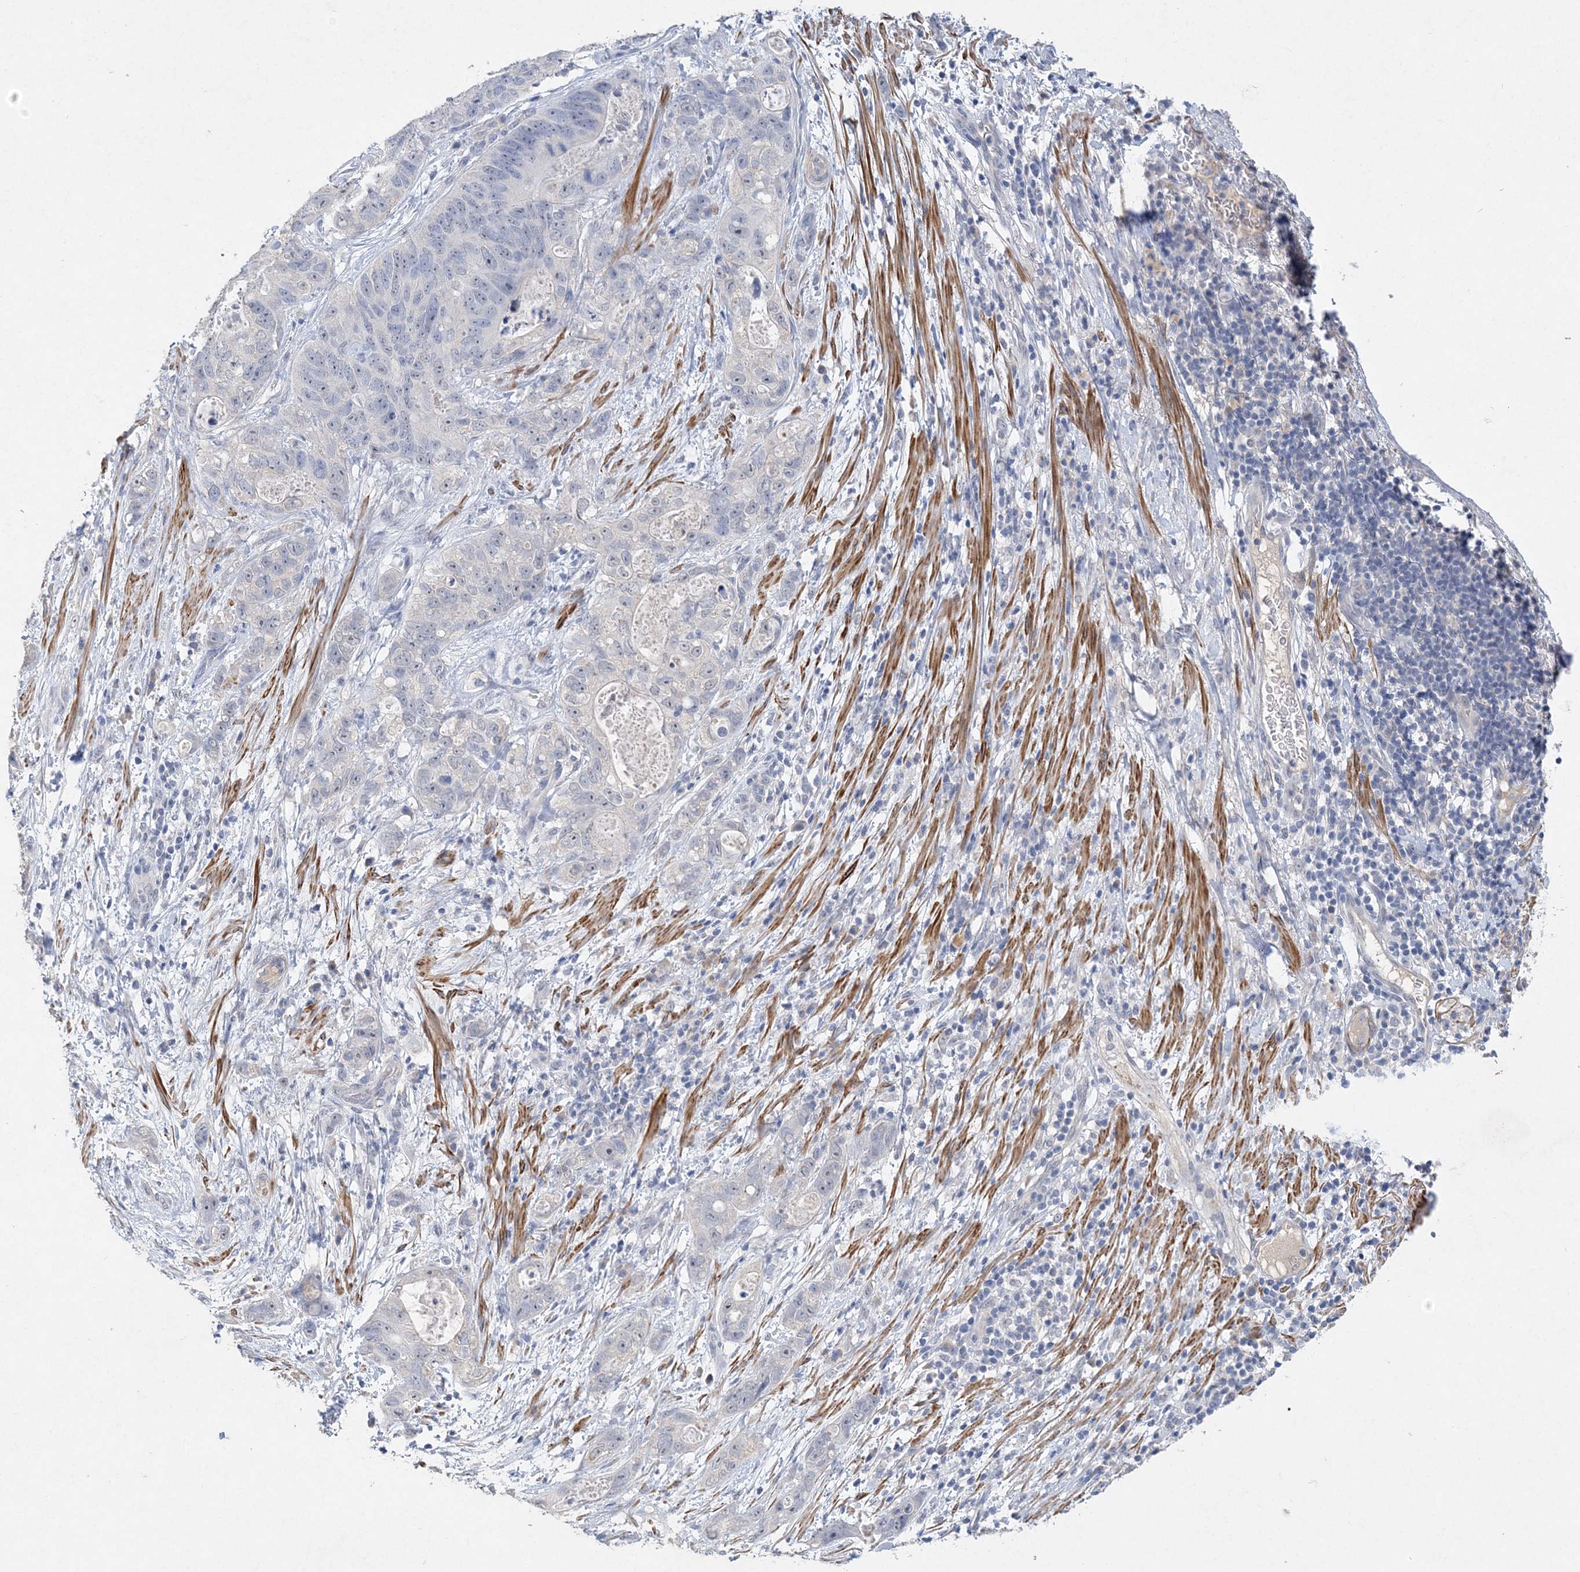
{"staining": {"intensity": "negative", "quantity": "none", "location": "none"}, "tissue": "stomach cancer", "cell_type": "Tumor cells", "image_type": "cancer", "snomed": [{"axis": "morphology", "description": "Normal tissue, NOS"}, {"axis": "morphology", "description": "Adenocarcinoma, NOS"}, {"axis": "topography", "description": "Stomach"}], "caption": "This is an immunohistochemistry (IHC) image of human adenocarcinoma (stomach). There is no positivity in tumor cells.", "gene": "C11orf58", "patient": {"sex": "female", "age": 89}}